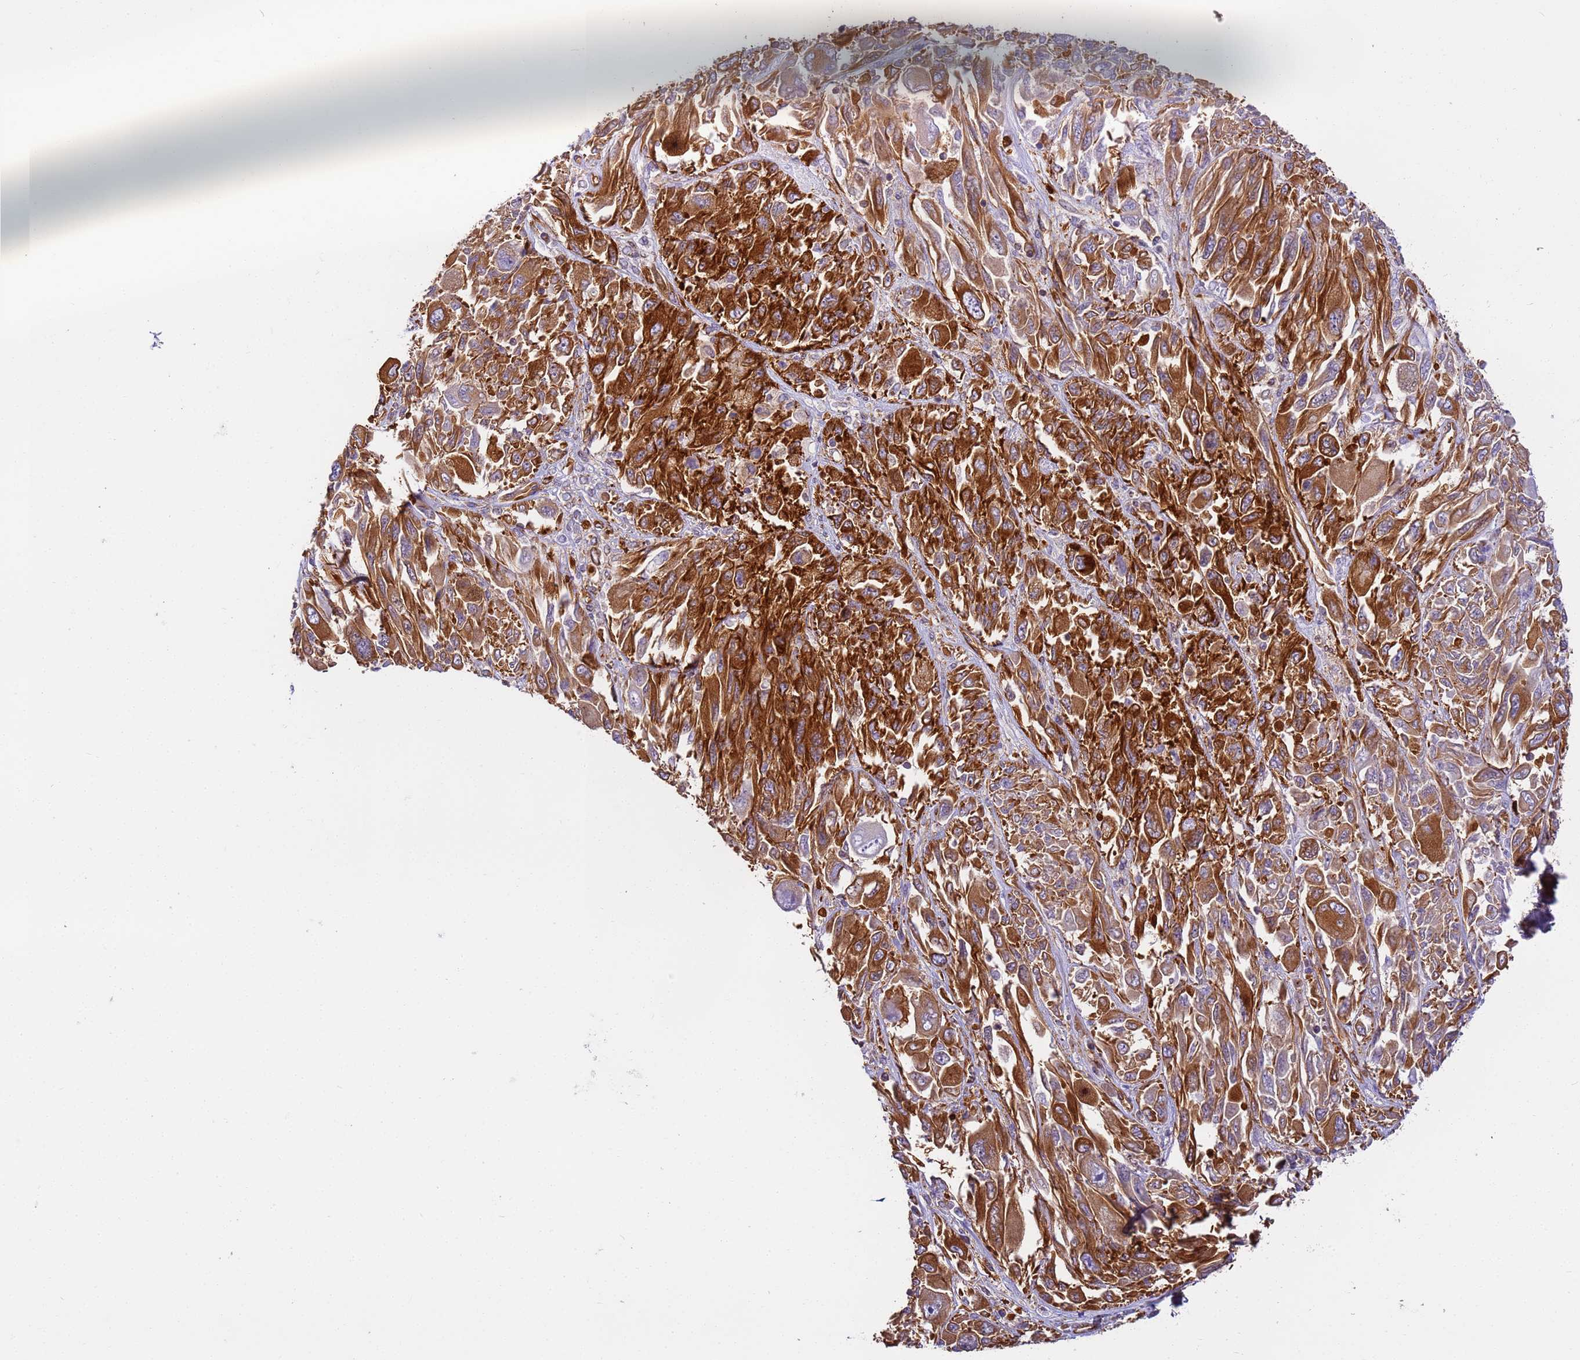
{"staining": {"intensity": "strong", "quantity": ">75%", "location": "cytoplasmic/membranous"}, "tissue": "melanoma", "cell_type": "Tumor cells", "image_type": "cancer", "snomed": [{"axis": "morphology", "description": "Malignant melanoma, NOS"}, {"axis": "topography", "description": "Skin"}], "caption": "Immunohistochemistry (DAB (3,3'-diaminobenzidine)) staining of human melanoma reveals strong cytoplasmic/membranous protein staining in approximately >75% of tumor cells.", "gene": "DYNC1I2", "patient": {"sex": "female", "age": 91}}